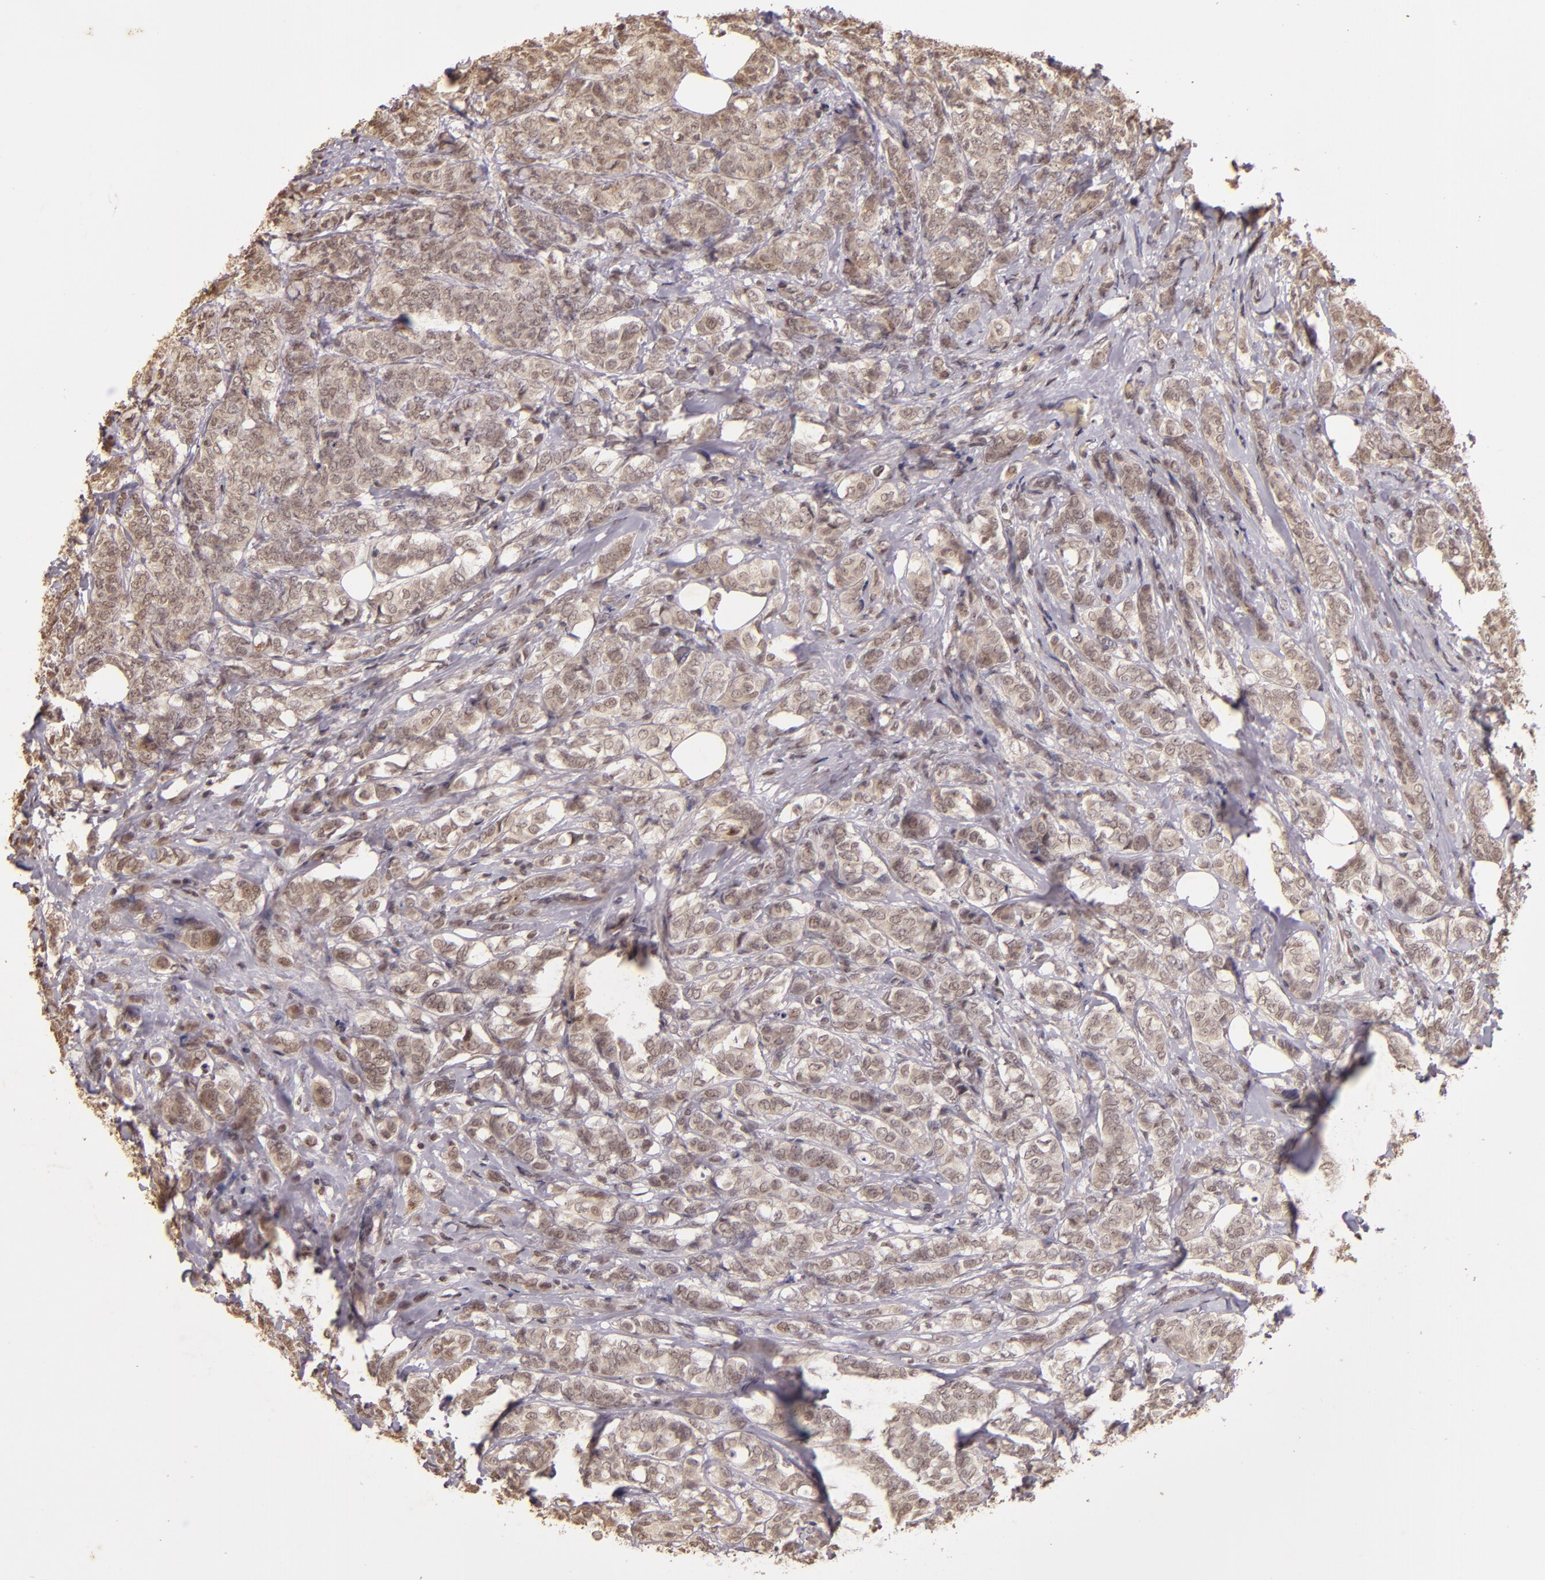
{"staining": {"intensity": "weak", "quantity": ">75%", "location": "cytoplasmic/membranous,nuclear"}, "tissue": "breast cancer", "cell_type": "Tumor cells", "image_type": "cancer", "snomed": [{"axis": "morphology", "description": "Lobular carcinoma"}, {"axis": "topography", "description": "Breast"}], "caption": "The photomicrograph exhibits a brown stain indicating the presence of a protein in the cytoplasmic/membranous and nuclear of tumor cells in breast cancer.", "gene": "CUL1", "patient": {"sex": "female", "age": 60}}